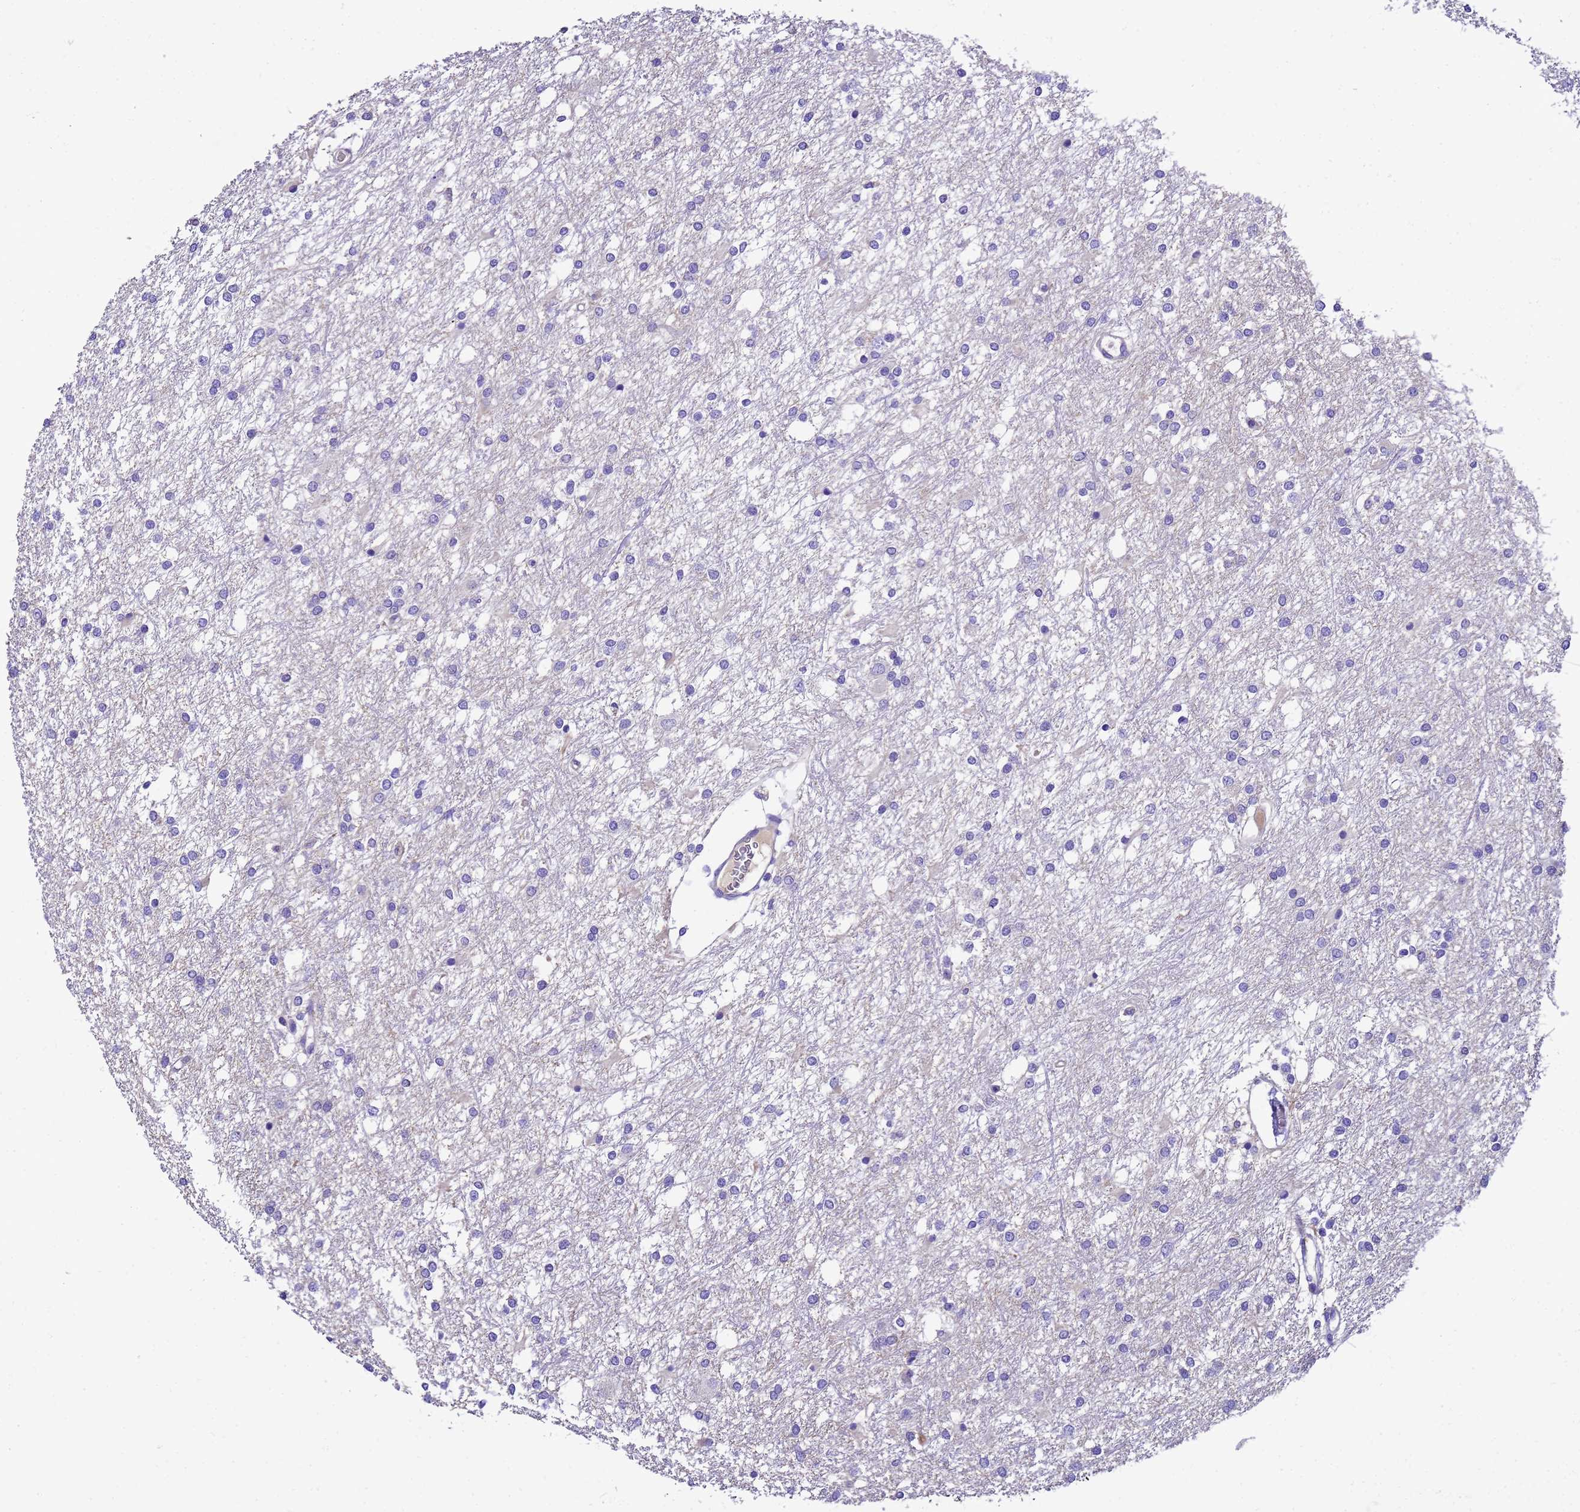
{"staining": {"intensity": "negative", "quantity": "none", "location": "none"}, "tissue": "glioma", "cell_type": "Tumor cells", "image_type": "cancer", "snomed": [{"axis": "morphology", "description": "Glioma, malignant, High grade"}, {"axis": "topography", "description": "Brain"}], "caption": "Image shows no significant protein expression in tumor cells of malignant high-grade glioma.", "gene": "UGT2A1", "patient": {"sex": "female", "age": 50}}